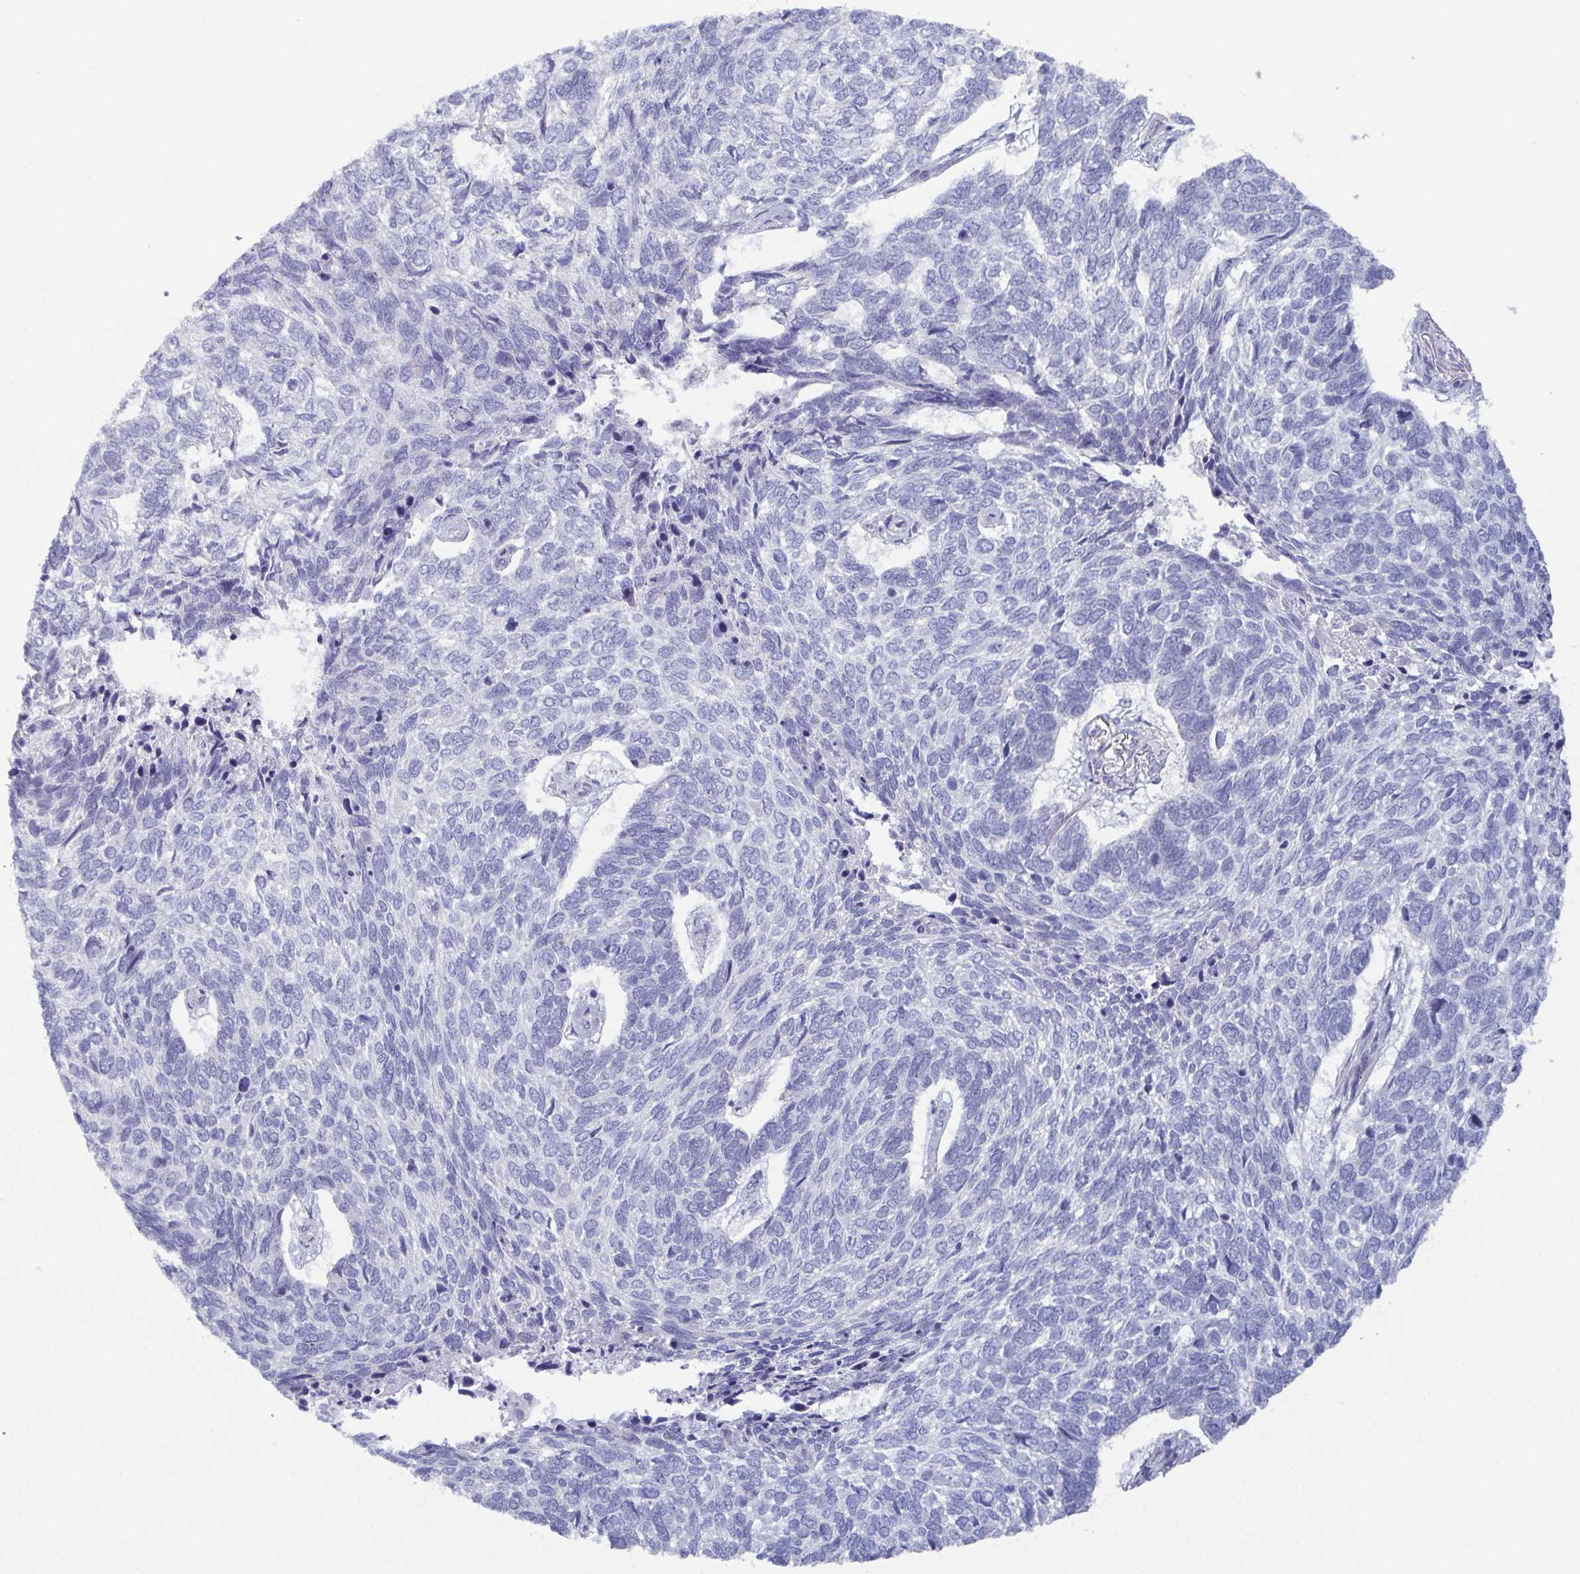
{"staining": {"intensity": "negative", "quantity": "none", "location": "none"}, "tissue": "skin cancer", "cell_type": "Tumor cells", "image_type": "cancer", "snomed": [{"axis": "morphology", "description": "Basal cell carcinoma"}, {"axis": "topography", "description": "Skin"}], "caption": "The photomicrograph demonstrates no staining of tumor cells in skin cancer.", "gene": "GLDC", "patient": {"sex": "female", "age": 65}}